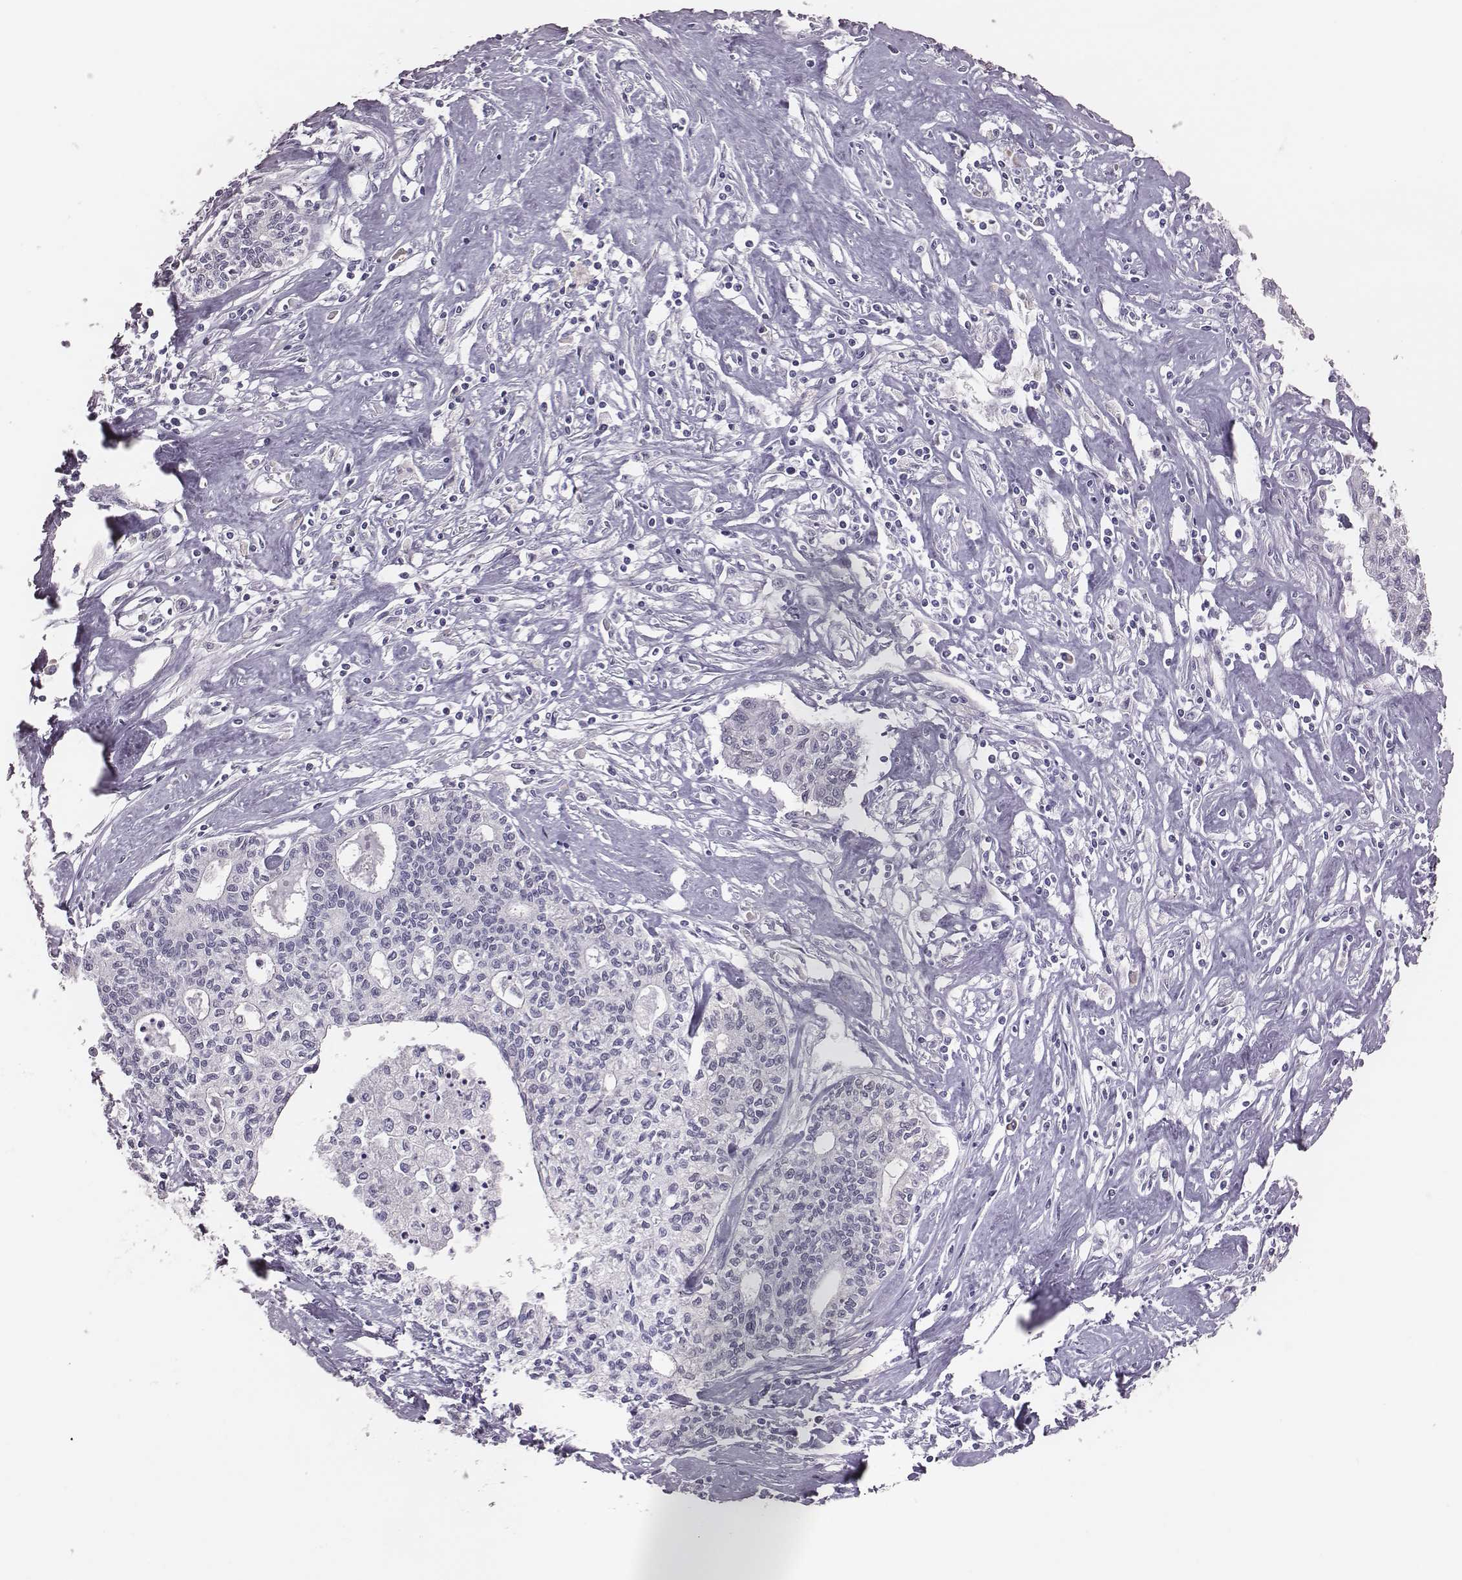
{"staining": {"intensity": "negative", "quantity": "none", "location": "none"}, "tissue": "liver cancer", "cell_type": "Tumor cells", "image_type": "cancer", "snomed": [{"axis": "morphology", "description": "Cholangiocarcinoma"}, {"axis": "topography", "description": "Liver"}], "caption": "This is an immunohistochemistry micrograph of liver cholangiocarcinoma. There is no expression in tumor cells.", "gene": "PBK", "patient": {"sex": "female", "age": 61}}